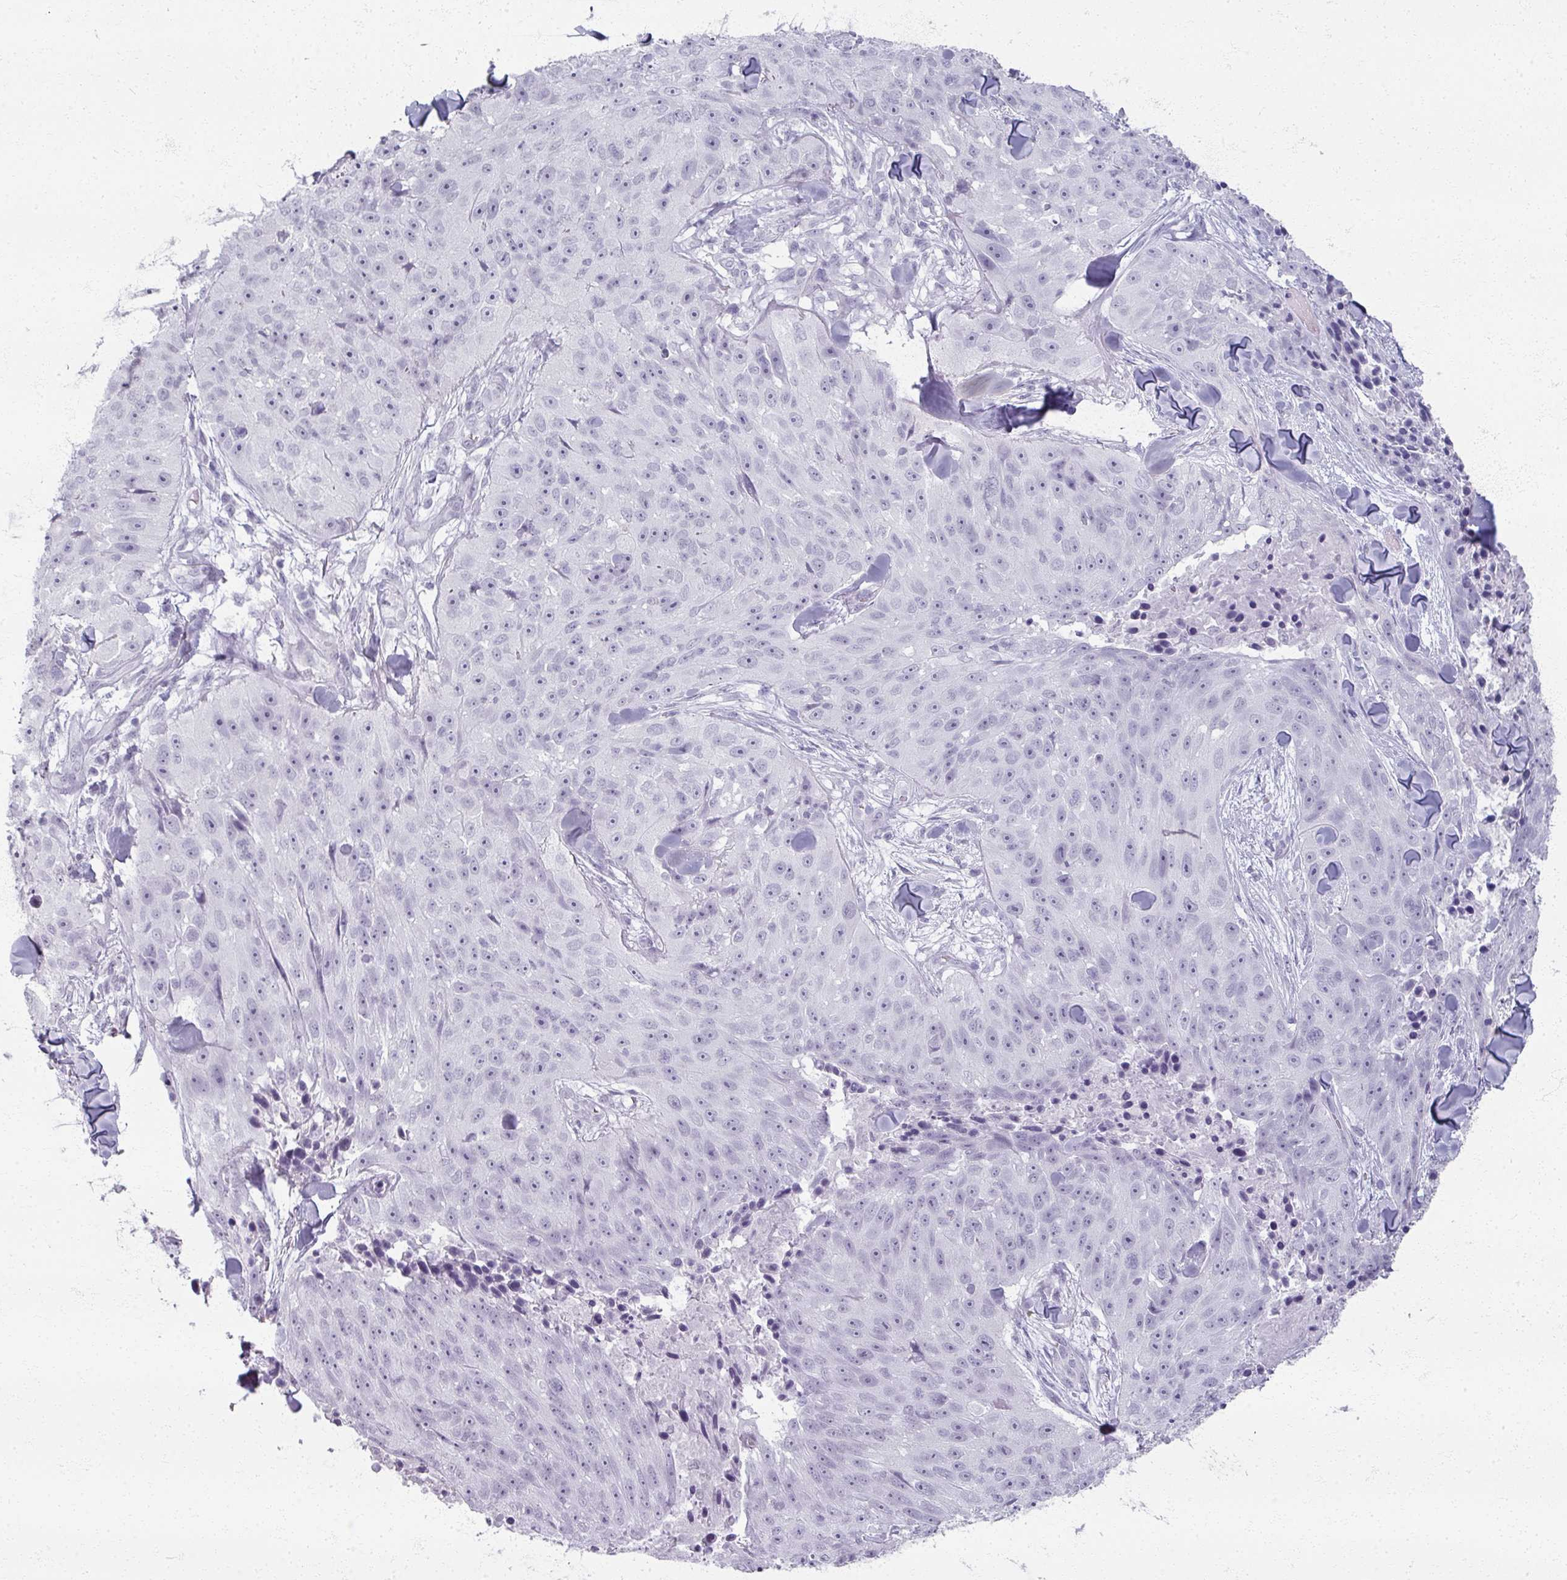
{"staining": {"intensity": "negative", "quantity": "none", "location": "none"}, "tissue": "skin cancer", "cell_type": "Tumor cells", "image_type": "cancer", "snomed": [{"axis": "morphology", "description": "Squamous cell carcinoma, NOS"}, {"axis": "topography", "description": "Skin"}], "caption": "A histopathology image of squamous cell carcinoma (skin) stained for a protein displays no brown staining in tumor cells. (IHC, brightfield microscopy, high magnification).", "gene": "RFPL2", "patient": {"sex": "female", "age": 87}}